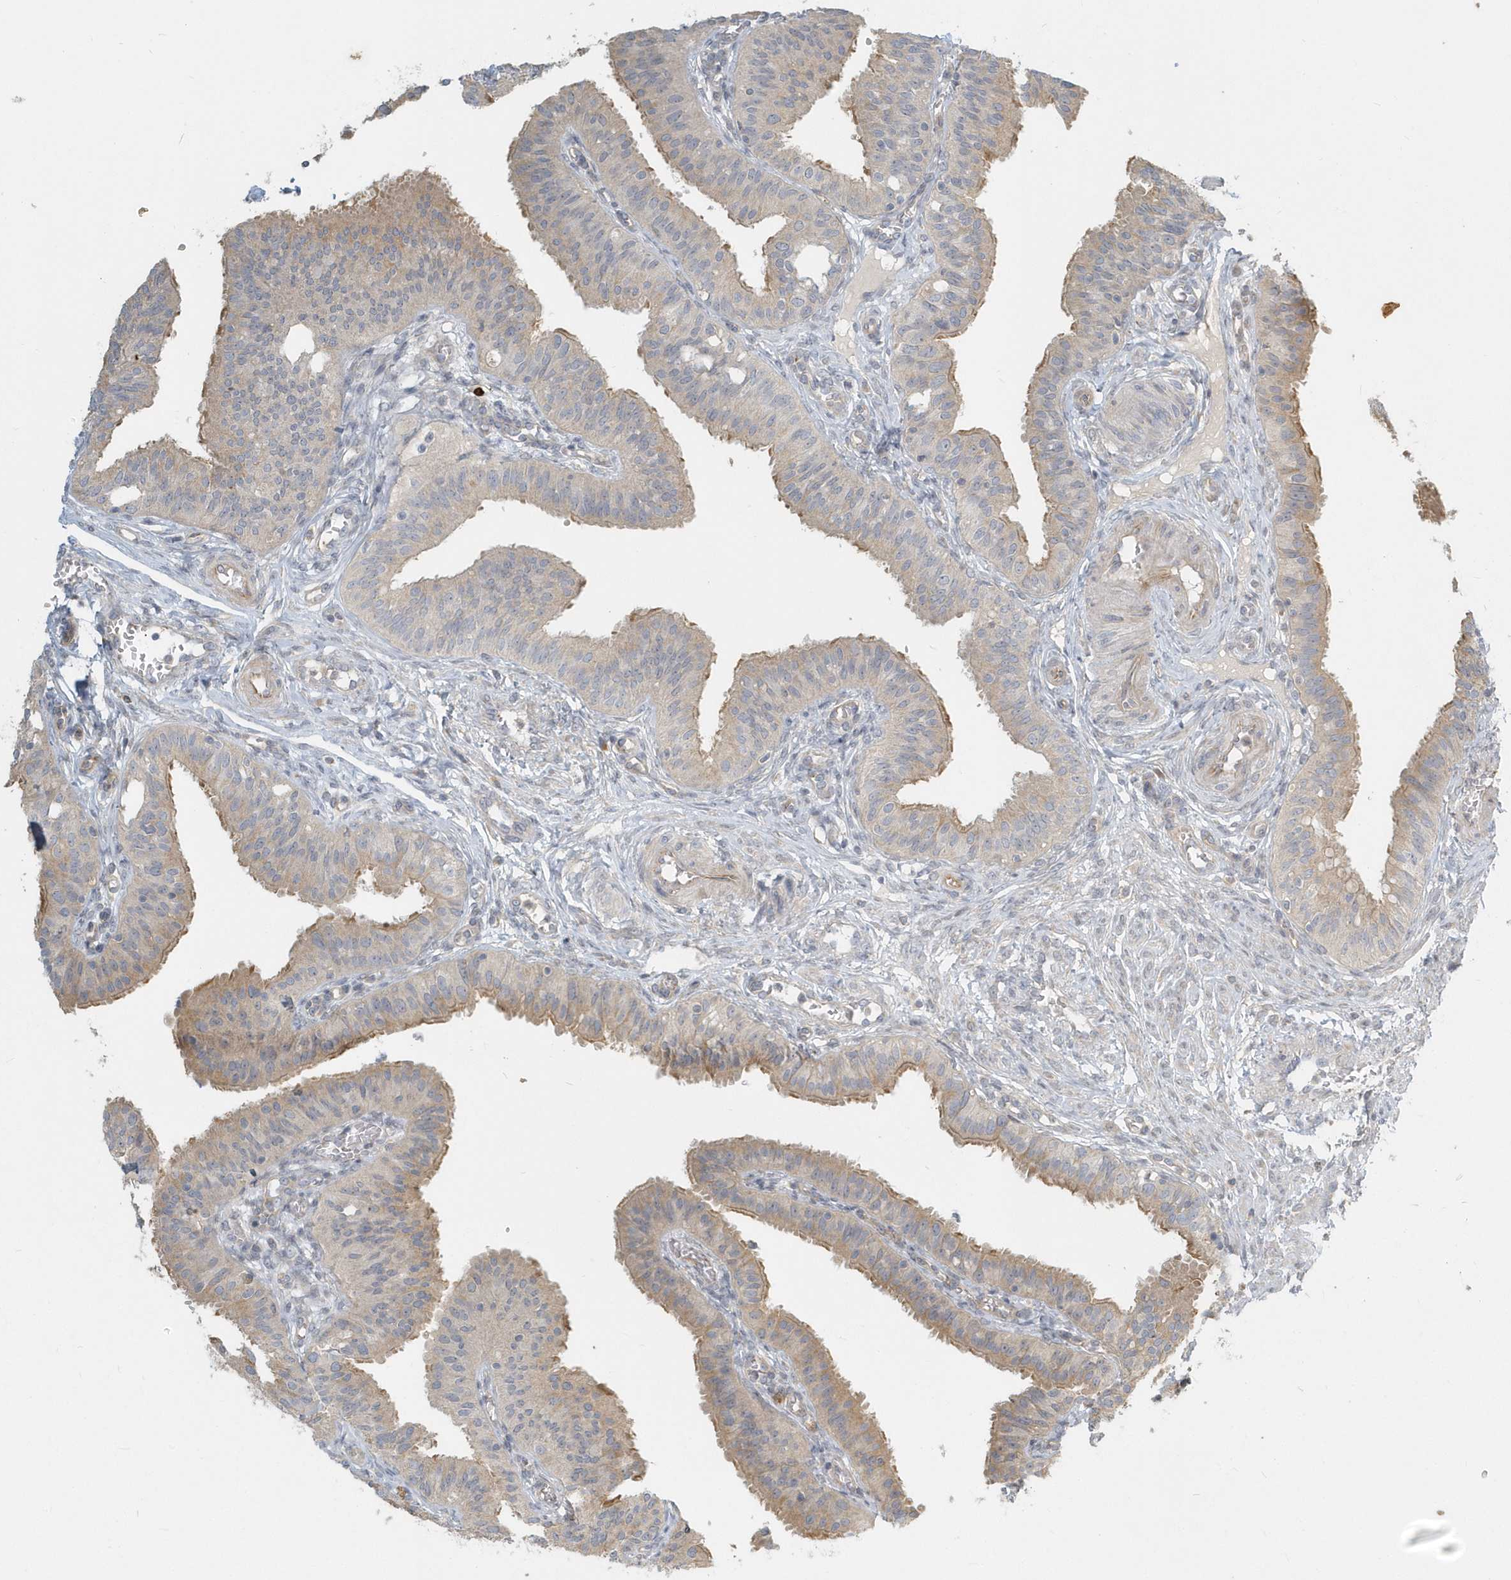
{"staining": {"intensity": "moderate", "quantity": "25%-75%", "location": "cytoplasmic/membranous"}, "tissue": "fallopian tube", "cell_type": "Glandular cells", "image_type": "normal", "snomed": [{"axis": "morphology", "description": "Normal tissue, NOS"}, {"axis": "topography", "description": "Fallopian tube"}, {"axis": "topography", "description": "Ovary"}], "caption": "Moderate cytoplasmic/membranous protein positivity is identified in about 25%-75% of glandular cells in fallopian tube. (Brightfield microscopy of DAB IHC at high magnification).", "gene": "NAPB", "patient": {"sex": "female", "age": 42}}